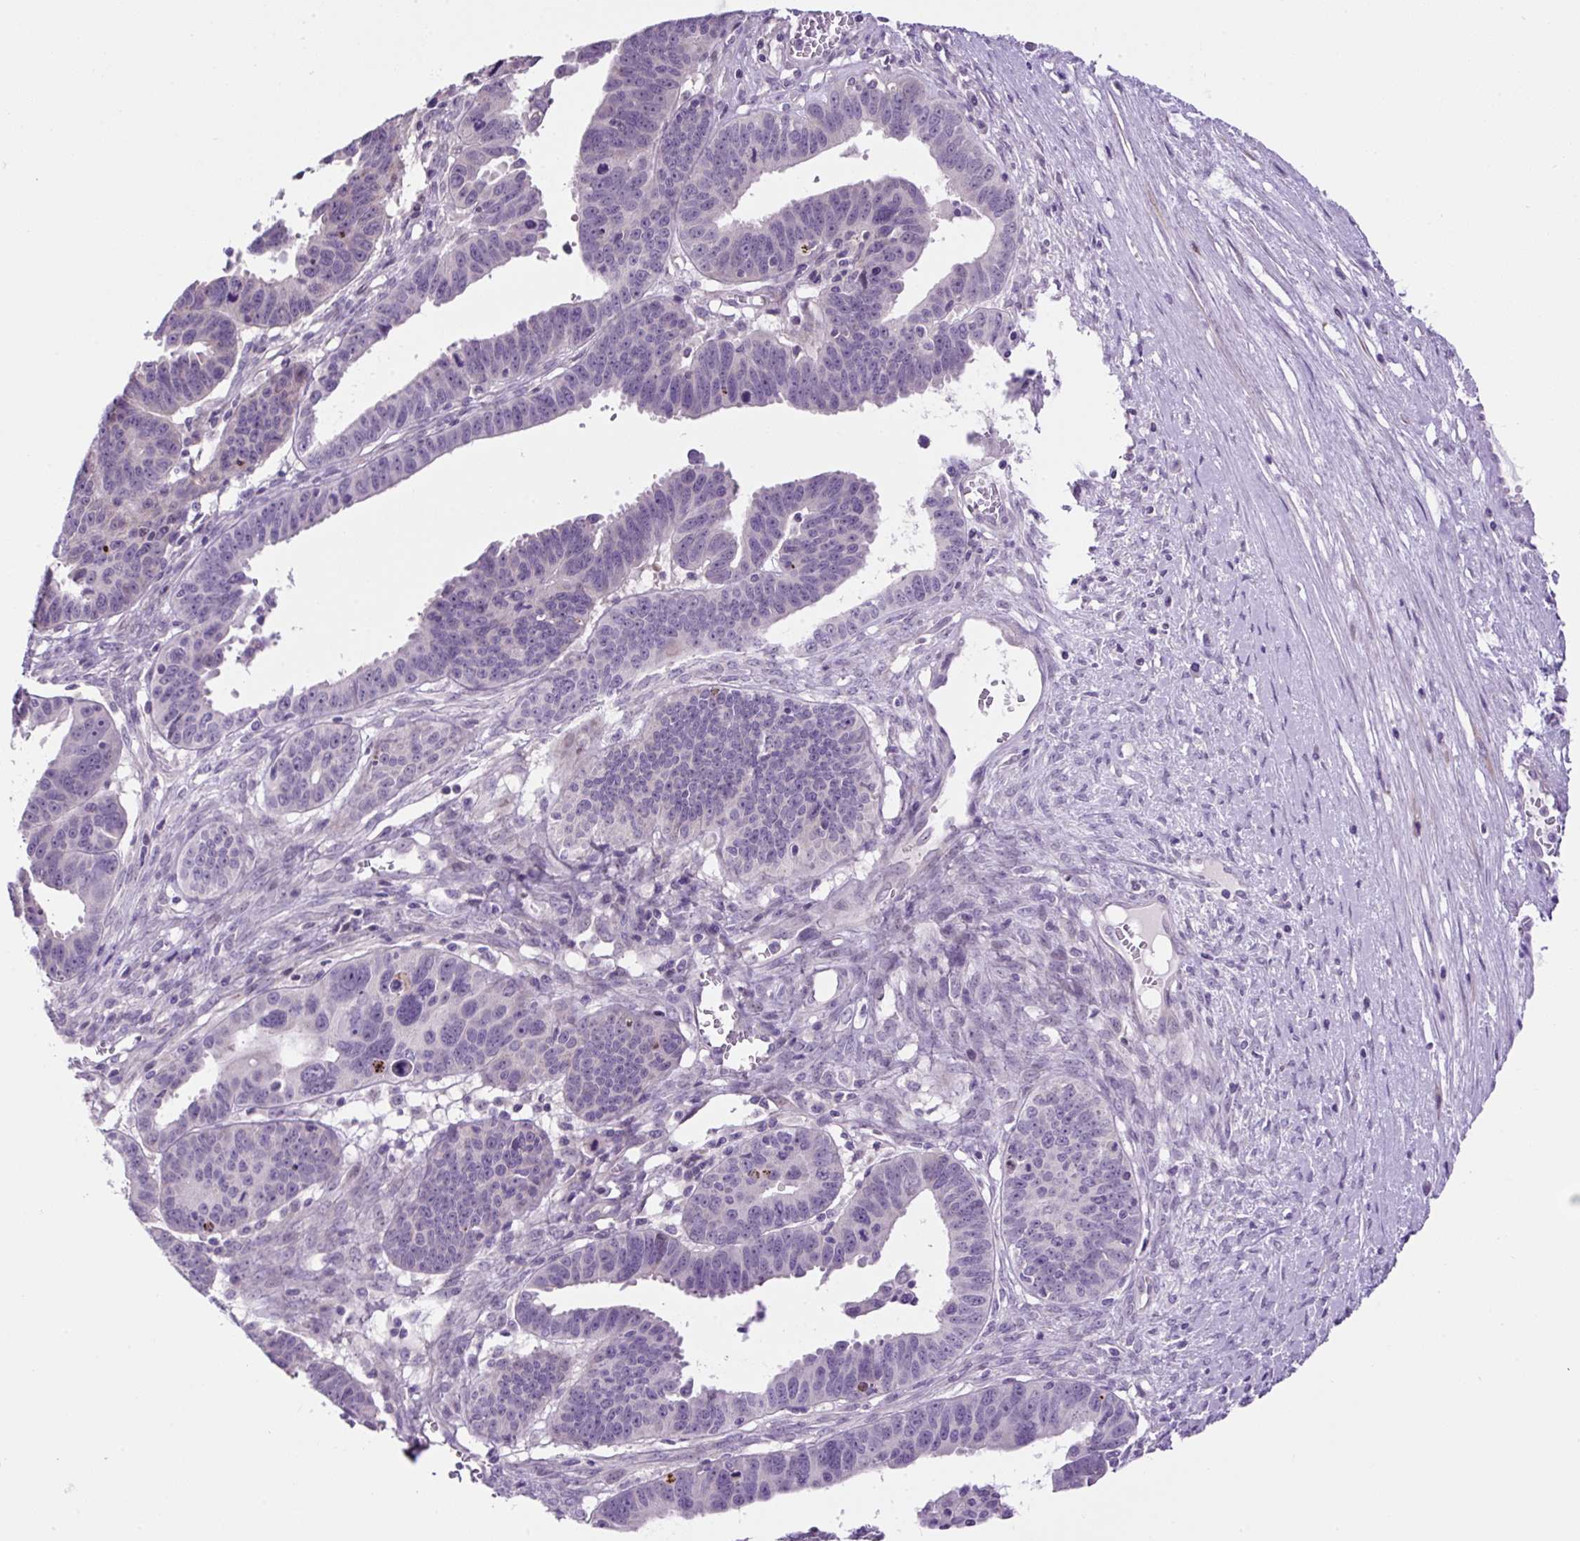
{"staining": {"intensity": "negative", "quantity": "none", "location": "none"}, "tissue": "ovarian cancer", "cell_type": "Tumor cells", "image_type": "cancer", "snomed": [{"axis": "morphology", "description": "Carcinoma, endometroid"}, {"axis": "morphology", "description": "Cystadenocarcinoma, serous, NOS"}, {"axis": "topography", "description": "Ovary"}], "caption": "Photomicrograph shows no significant protein expression in tumor cells of ovarian cancer. (Brightfield microscopy of DAB immunohistochemistry at high magnification).", "gene": "OGDHL", "patient": {"sex": "female", "age": 45}}